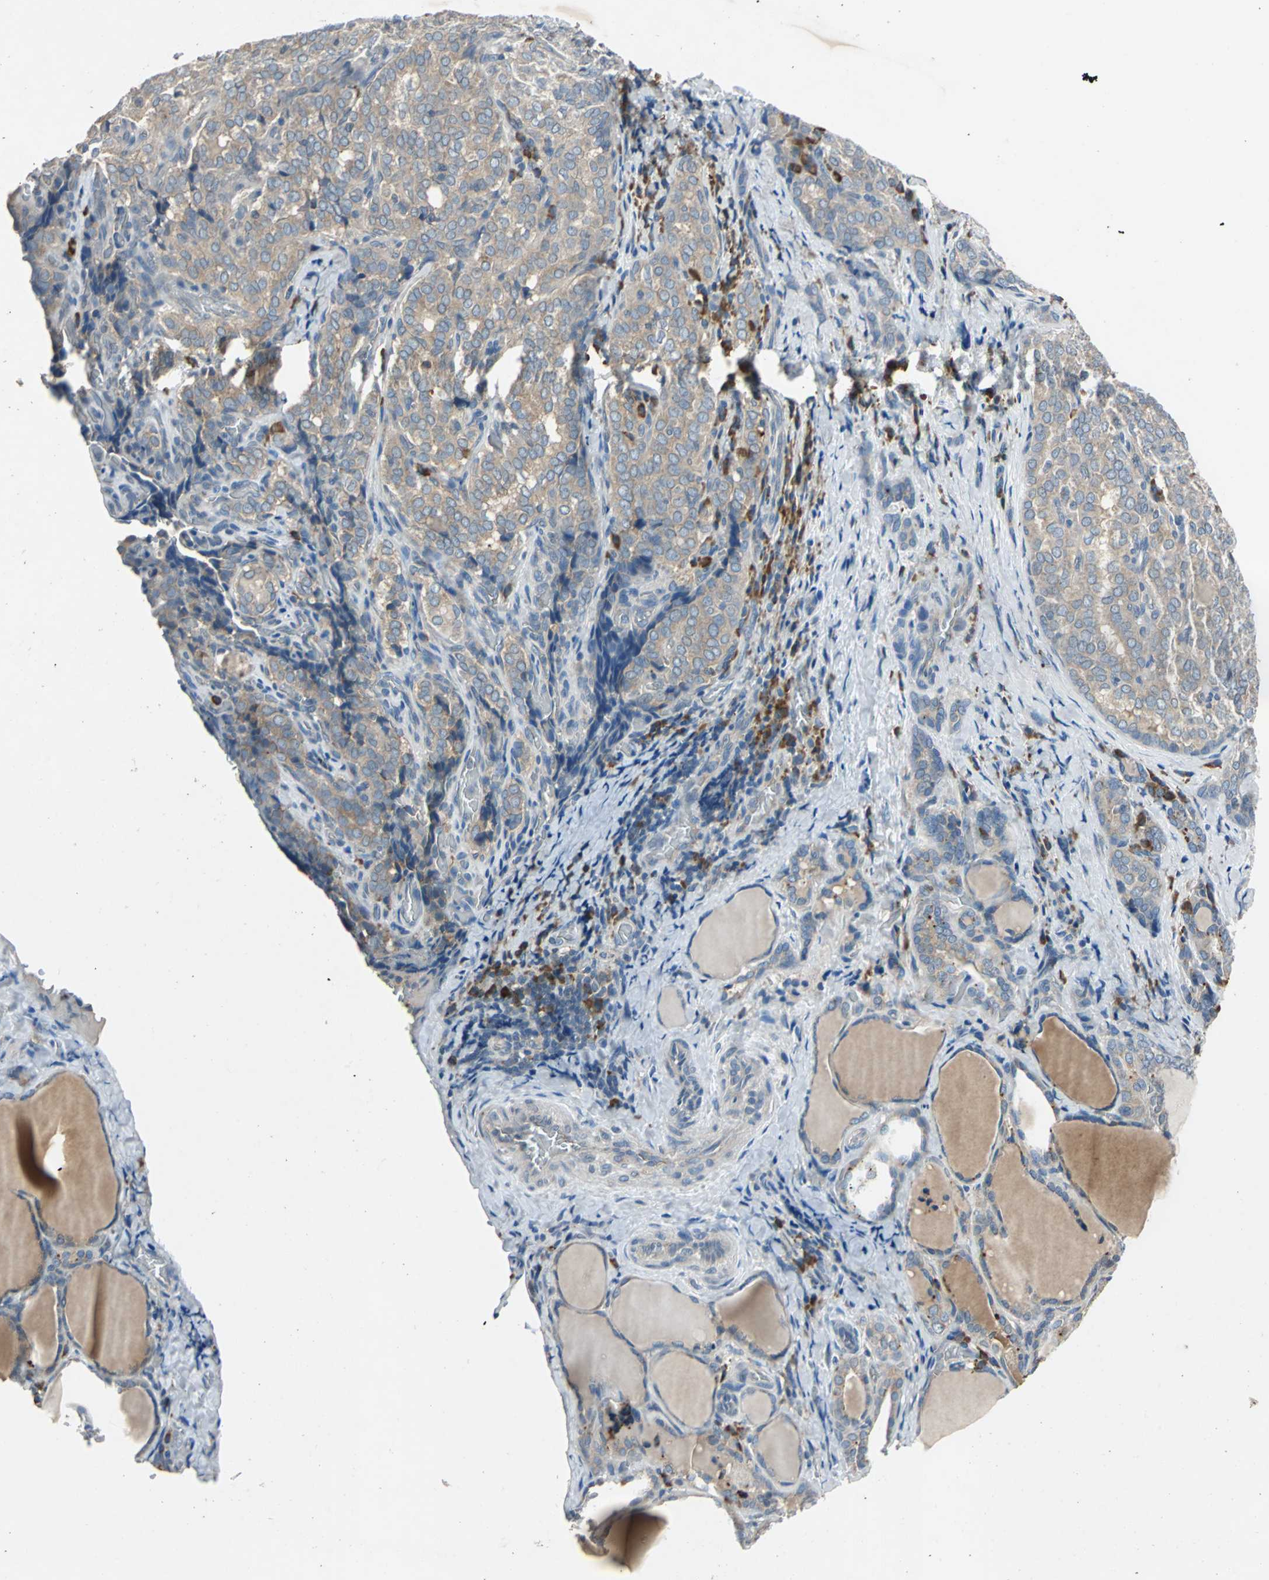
{"staining": {"intensity": "weak", "quantity": ">75%", "location": "cytoplasmic/membranous"}, "tissue": "thyroid cancer", "cell_type": "Tumor cells", "image_type": "cancer", "snomed": [{"axis": "morphology", "description": "Papillary adenocarcinoma, NOS"}, {"axis": "topography", "description": "Thyroid gland"}], "caption": "Protein expression analysis of papillary adenocarcinoma (thyroid) exhibits weak cytoplasmic/membranous expression in approximately >75% of tumor cells.", "gene": "SLC2A13", "patient": {"sex": "female", "age": 30}}